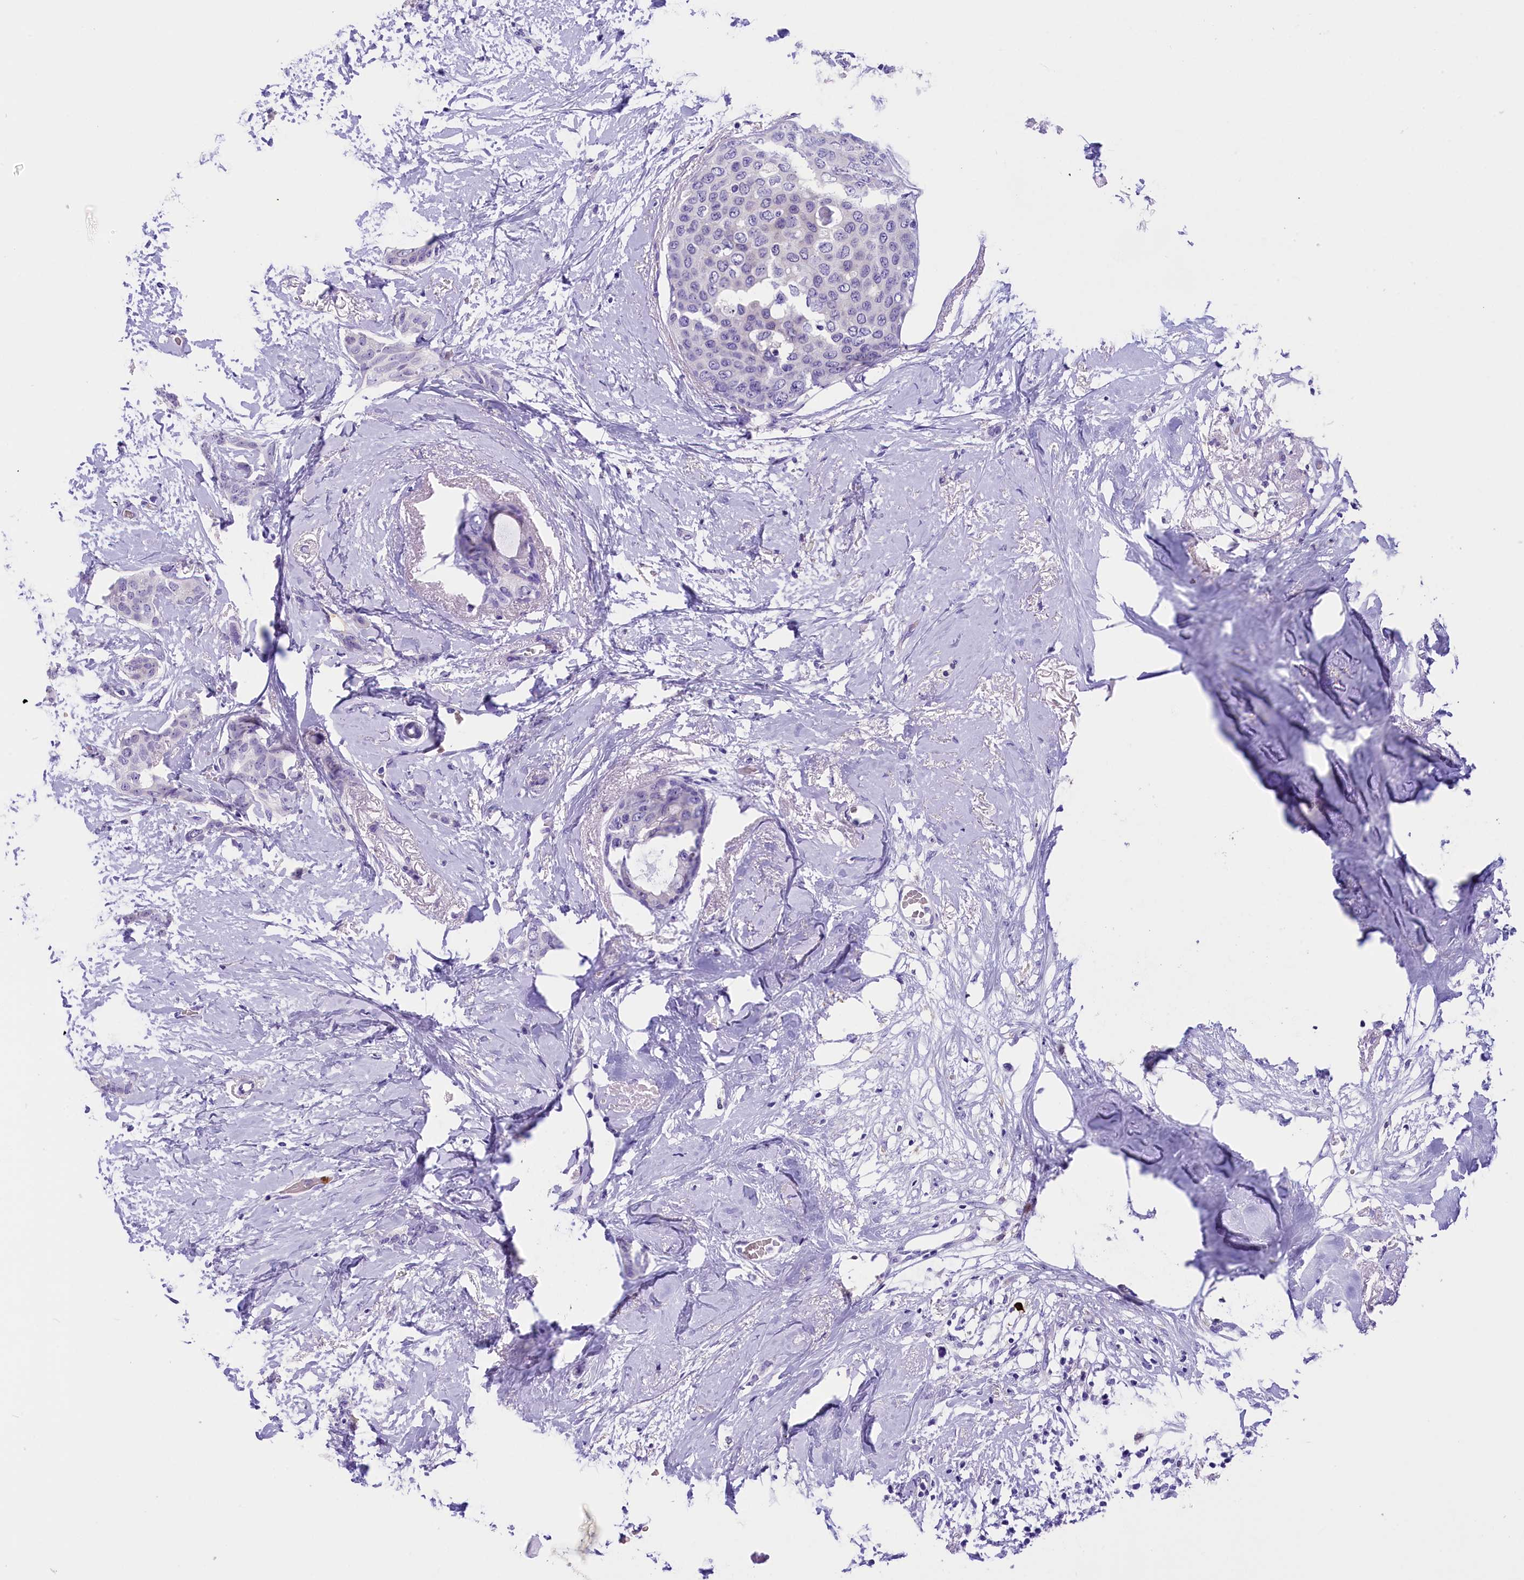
{"staining": {"intensity": "negative", "quantity": "none", "location": "none"}, "tissue": "breast cancer", "cell_type": "Tumor cells", "image_type": "cancer", "snomed": [{"axis": "morphology", "description": "Duct carcinoma"}, {"axis": "topography", "description": "Breast"}], "caption": "Tumor cells show no significant staining in breast cancer (infiltrating ductal carcinoma).", "gene": "CLC", "patient": {"sex": "female", "age": 72}}